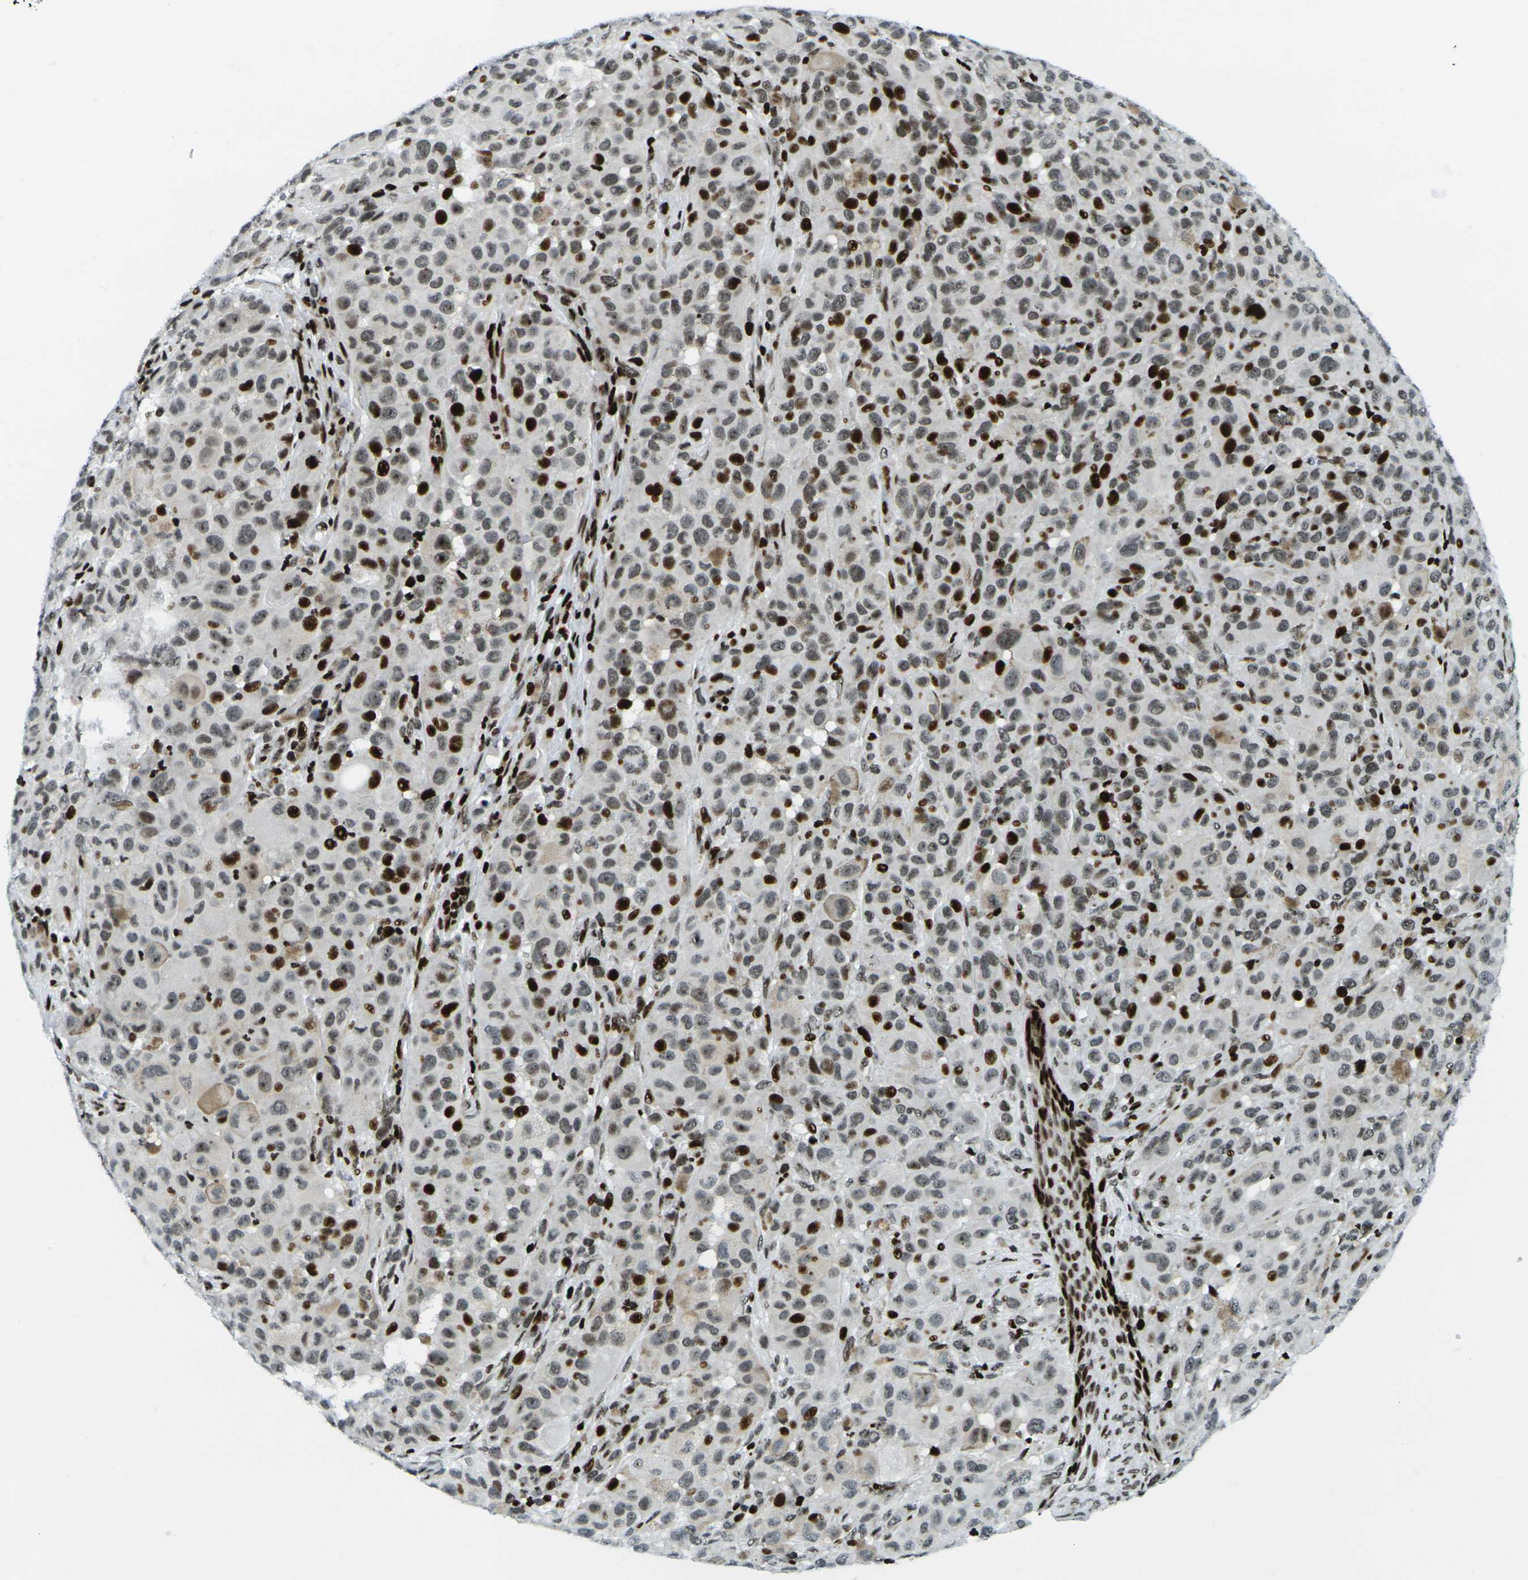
{"staining": {"intensity": "moderate", "quantity": ">75%", "location": "nuclear"}, "tissue": "melanoma", "cell_type": "Tumor cells", "image_type": "cancer", "snomed": [{"axis": "morphology", "description": "Malignant melanoma, NOS"}, {"axis": "topography", "description": "Skin"}], "caption": "This image exhibits melanoma stained with immunohistochemistry (IHC) to label a protein in brown. The nuclear of tumor cells show moderate positivity for the protein. Nuclei are counter-stained blue.", "gene": "H3-3A", "patient": {"sex": "male", "age": 96}}